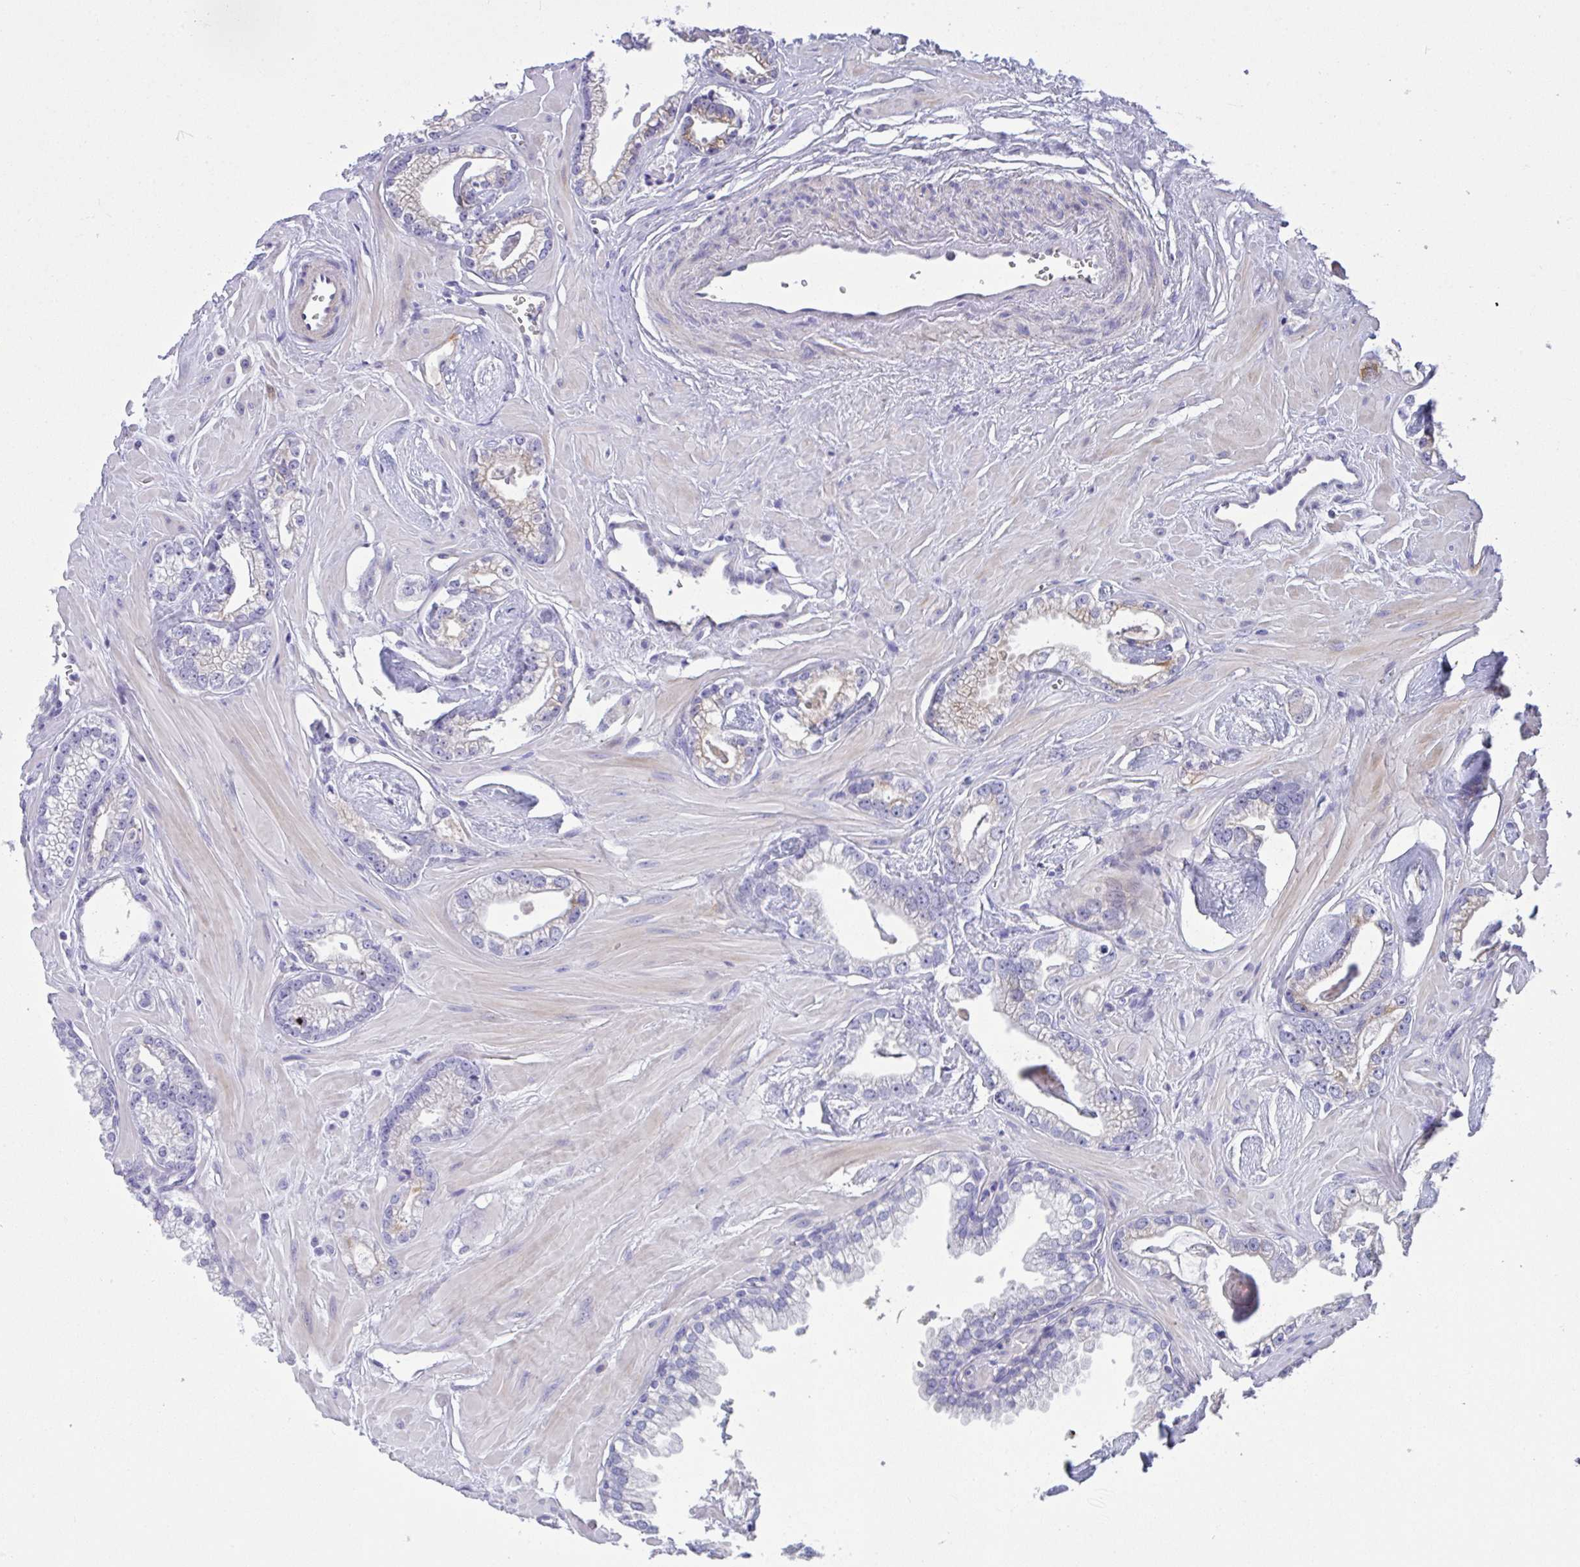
{"staining": {"intensity": "weak", "quantity": "<25%", "location": "cytoplasmic/membranous"}, "tissue": "prostate cancer", "cell_type": "Tumor cells", "image_type": "cancer", "snomed": [{"axis": "morphology", "description": "Adenocarcinoma, Low grade"}, {"axis": "topography", "description": "Prostate"}], "caption": "Immunohistochemistry of human prostate cancer shows no staining in tumor cells.", "gene": "FBXL20", "patient": {"sex": "male", "age": 60}}